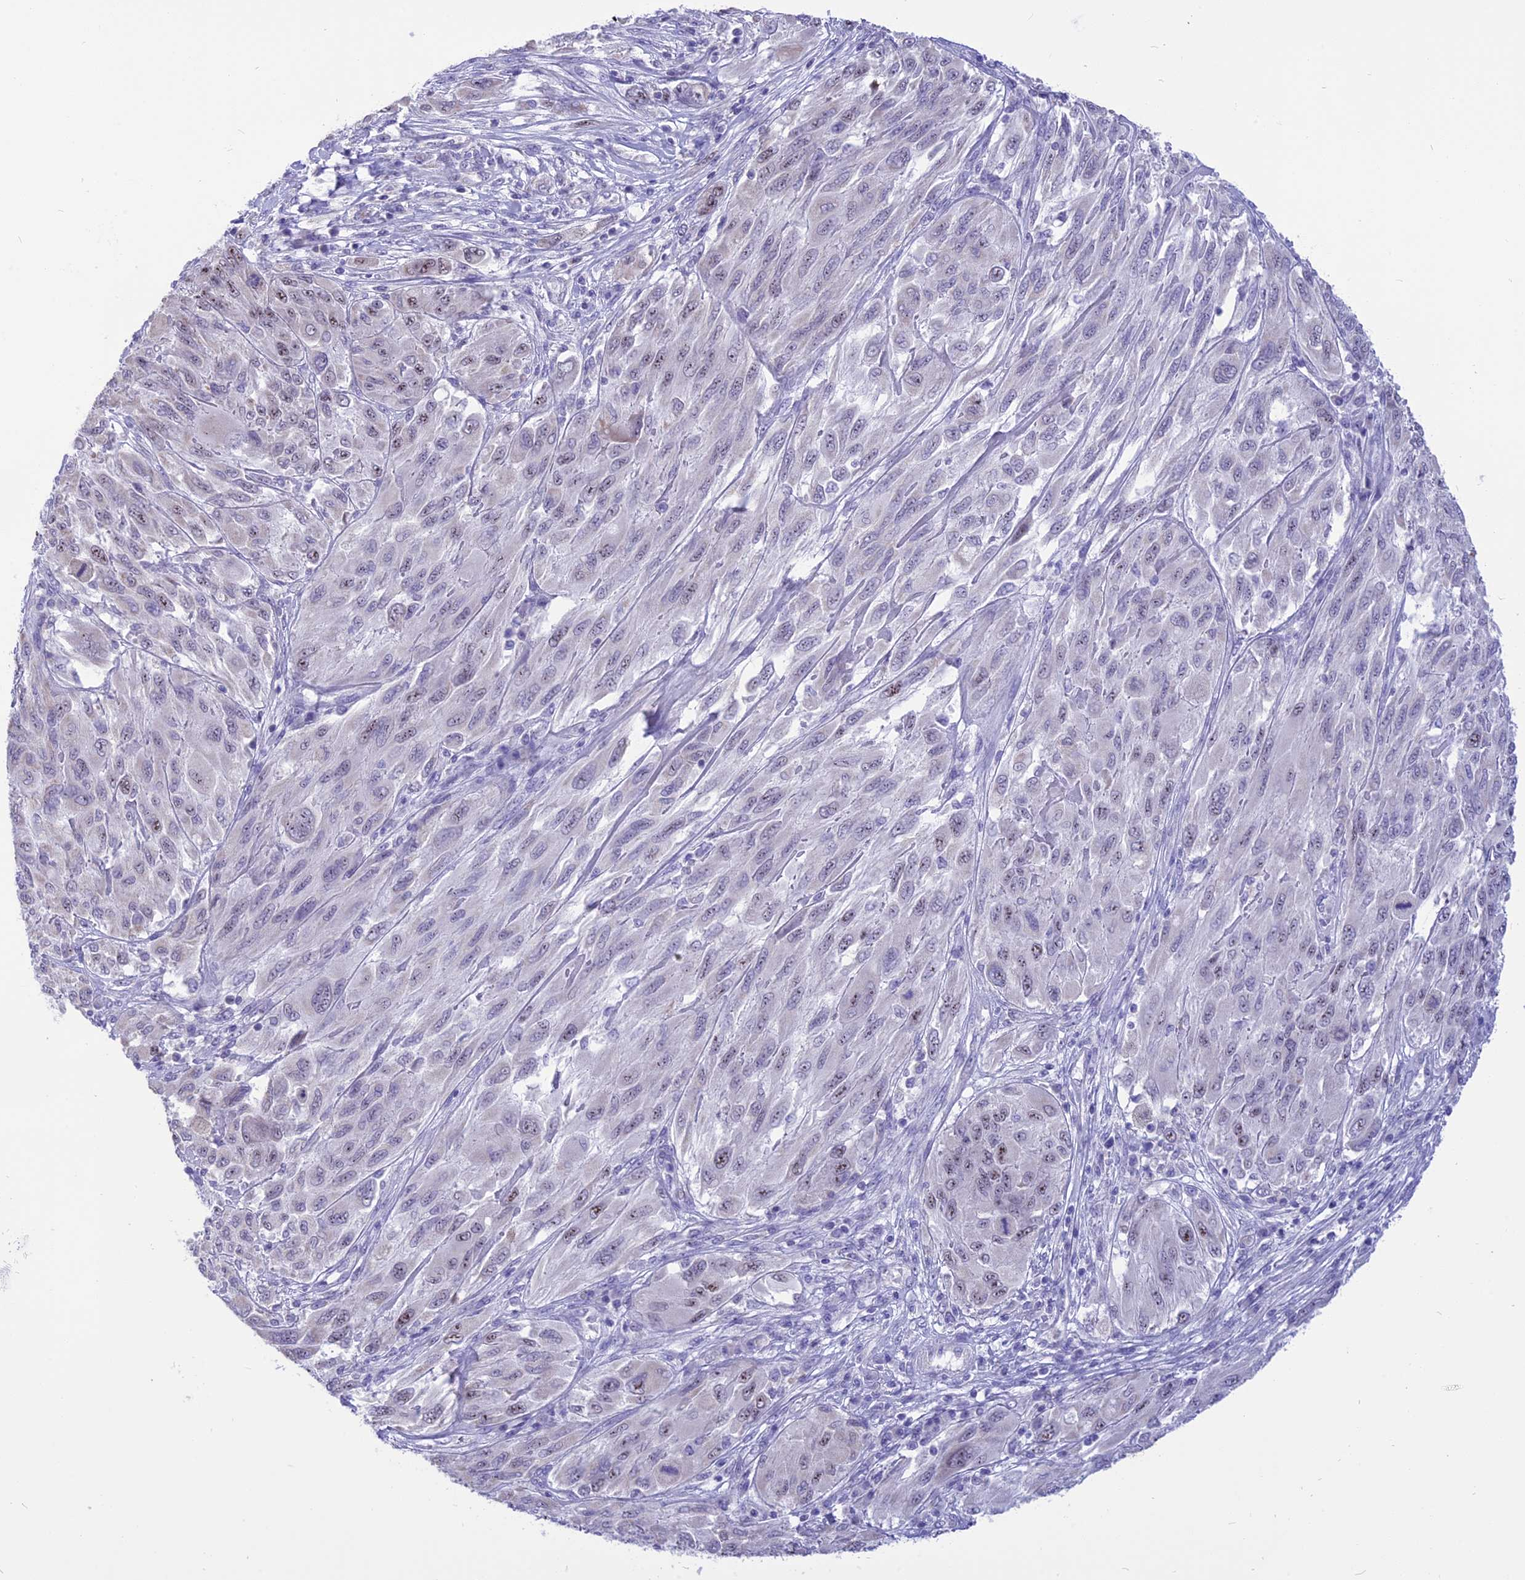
{"staining": {"intensity": "weak", "quantity": "25%-75%", "location": "nuclear"}, "tissue": "melanoma", "cell_type": "Tumor cells", "image_type": "cancer", "snomed": [{"axis": "morphology", "description": "Malignant melanoma, NOS"}, {"axis": "topography", "description": "Skin"}], "caption": "A histopathology image showing weak nuclear positivity in approximately 25%-75% of tumor cells in malignant melanoma, as visualized by brown immunohistochemical staining.", "gene": "CMSS1", "patient": {"sex": "female", "age": 91}}